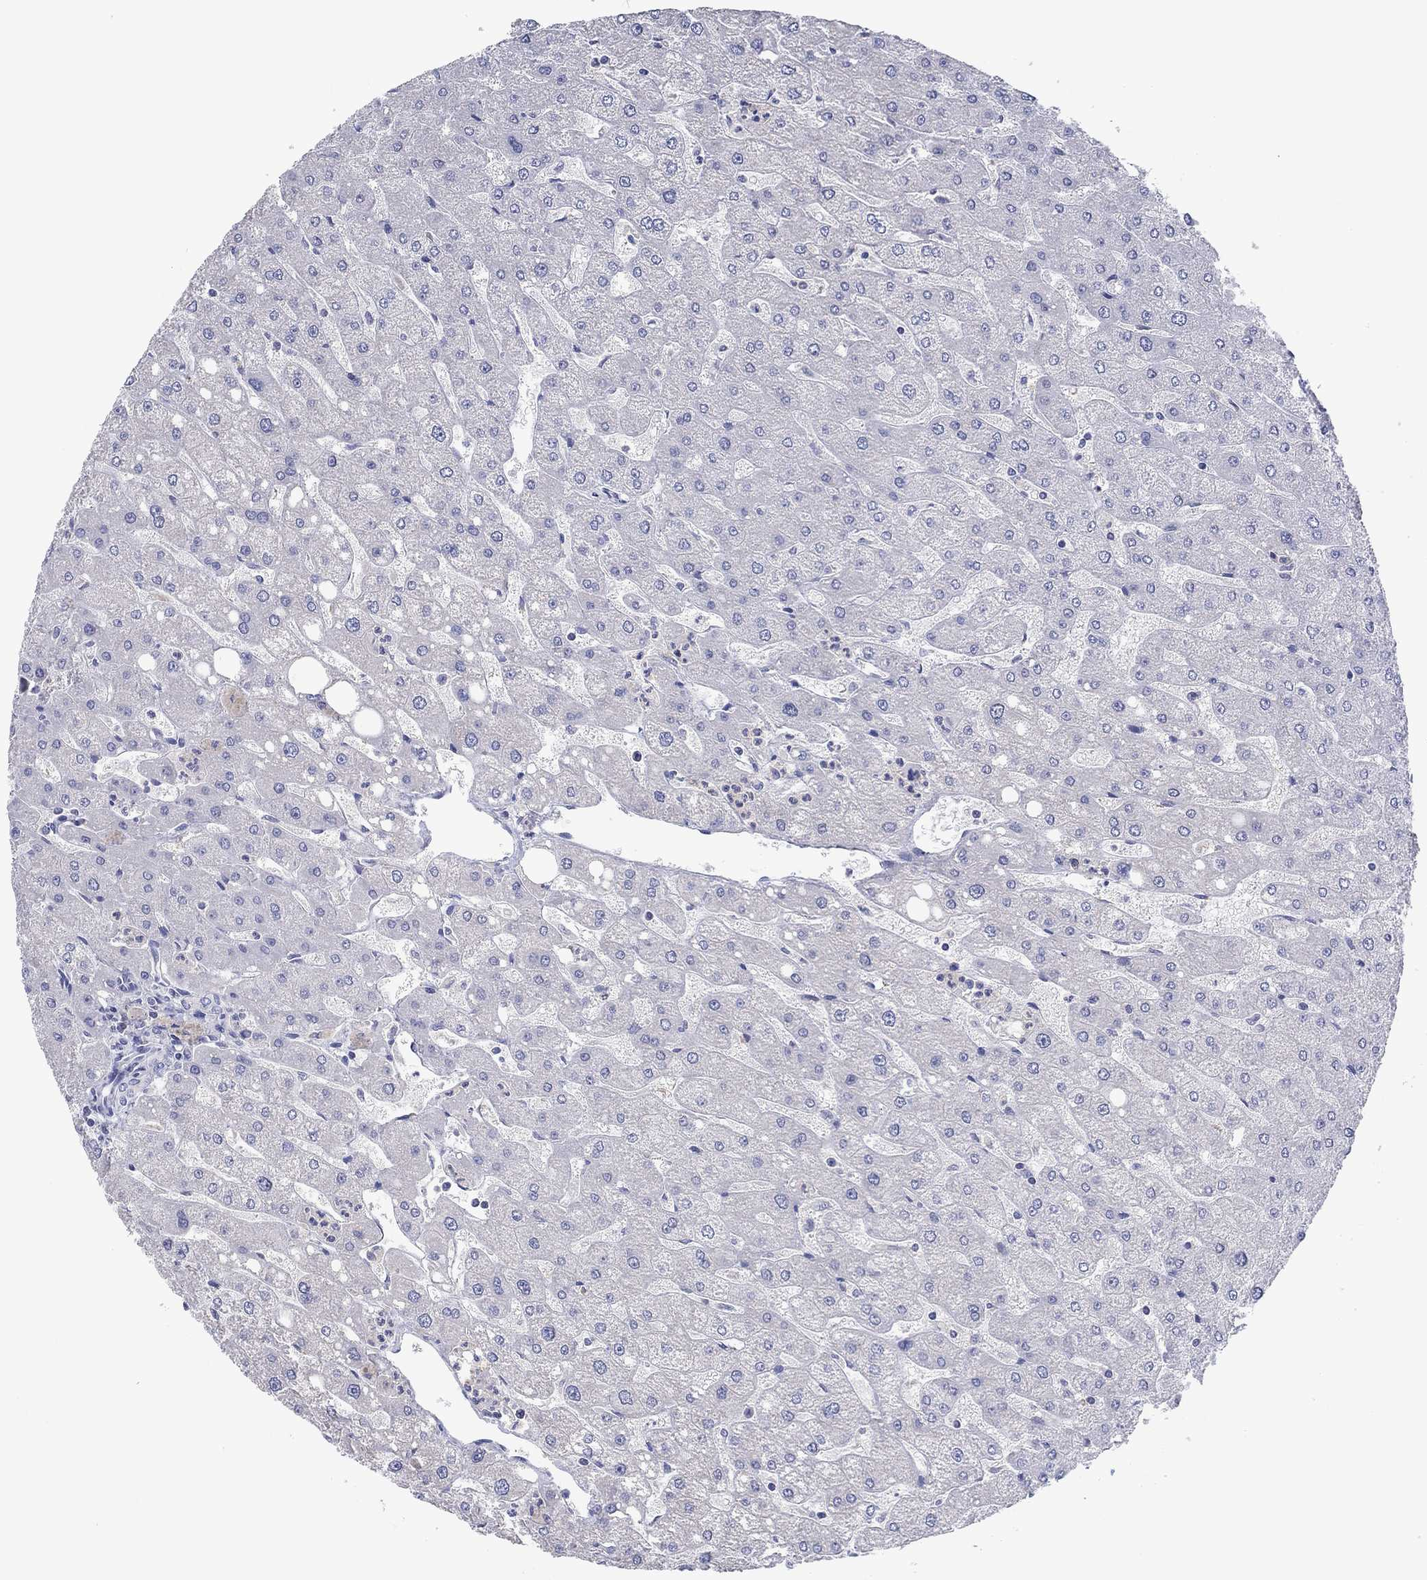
{"staining": {"intensity": "negative", "quantity": "none", "location": "none"}, "tissue": "liver", "cell_type": "Cholangiocytes", "image_type": "normal", "snomed": [{"axis": "morphology", "description": "Normal tissue, NOS"}, {"axis": "topography", "description": "Liver"}], "caption": "DAB immunohistochemical staining of benign liver exhibits no significant positivity in cholangiocytes. Brightfield microscopy of immunohistochemistry stained with DAB (3,3'-diaminobenzidine) (brown) and hematoxylin (blue), captured at high magnification.", "gene": "FER1L6", "patient": {"sex": "male", "age": 67}}